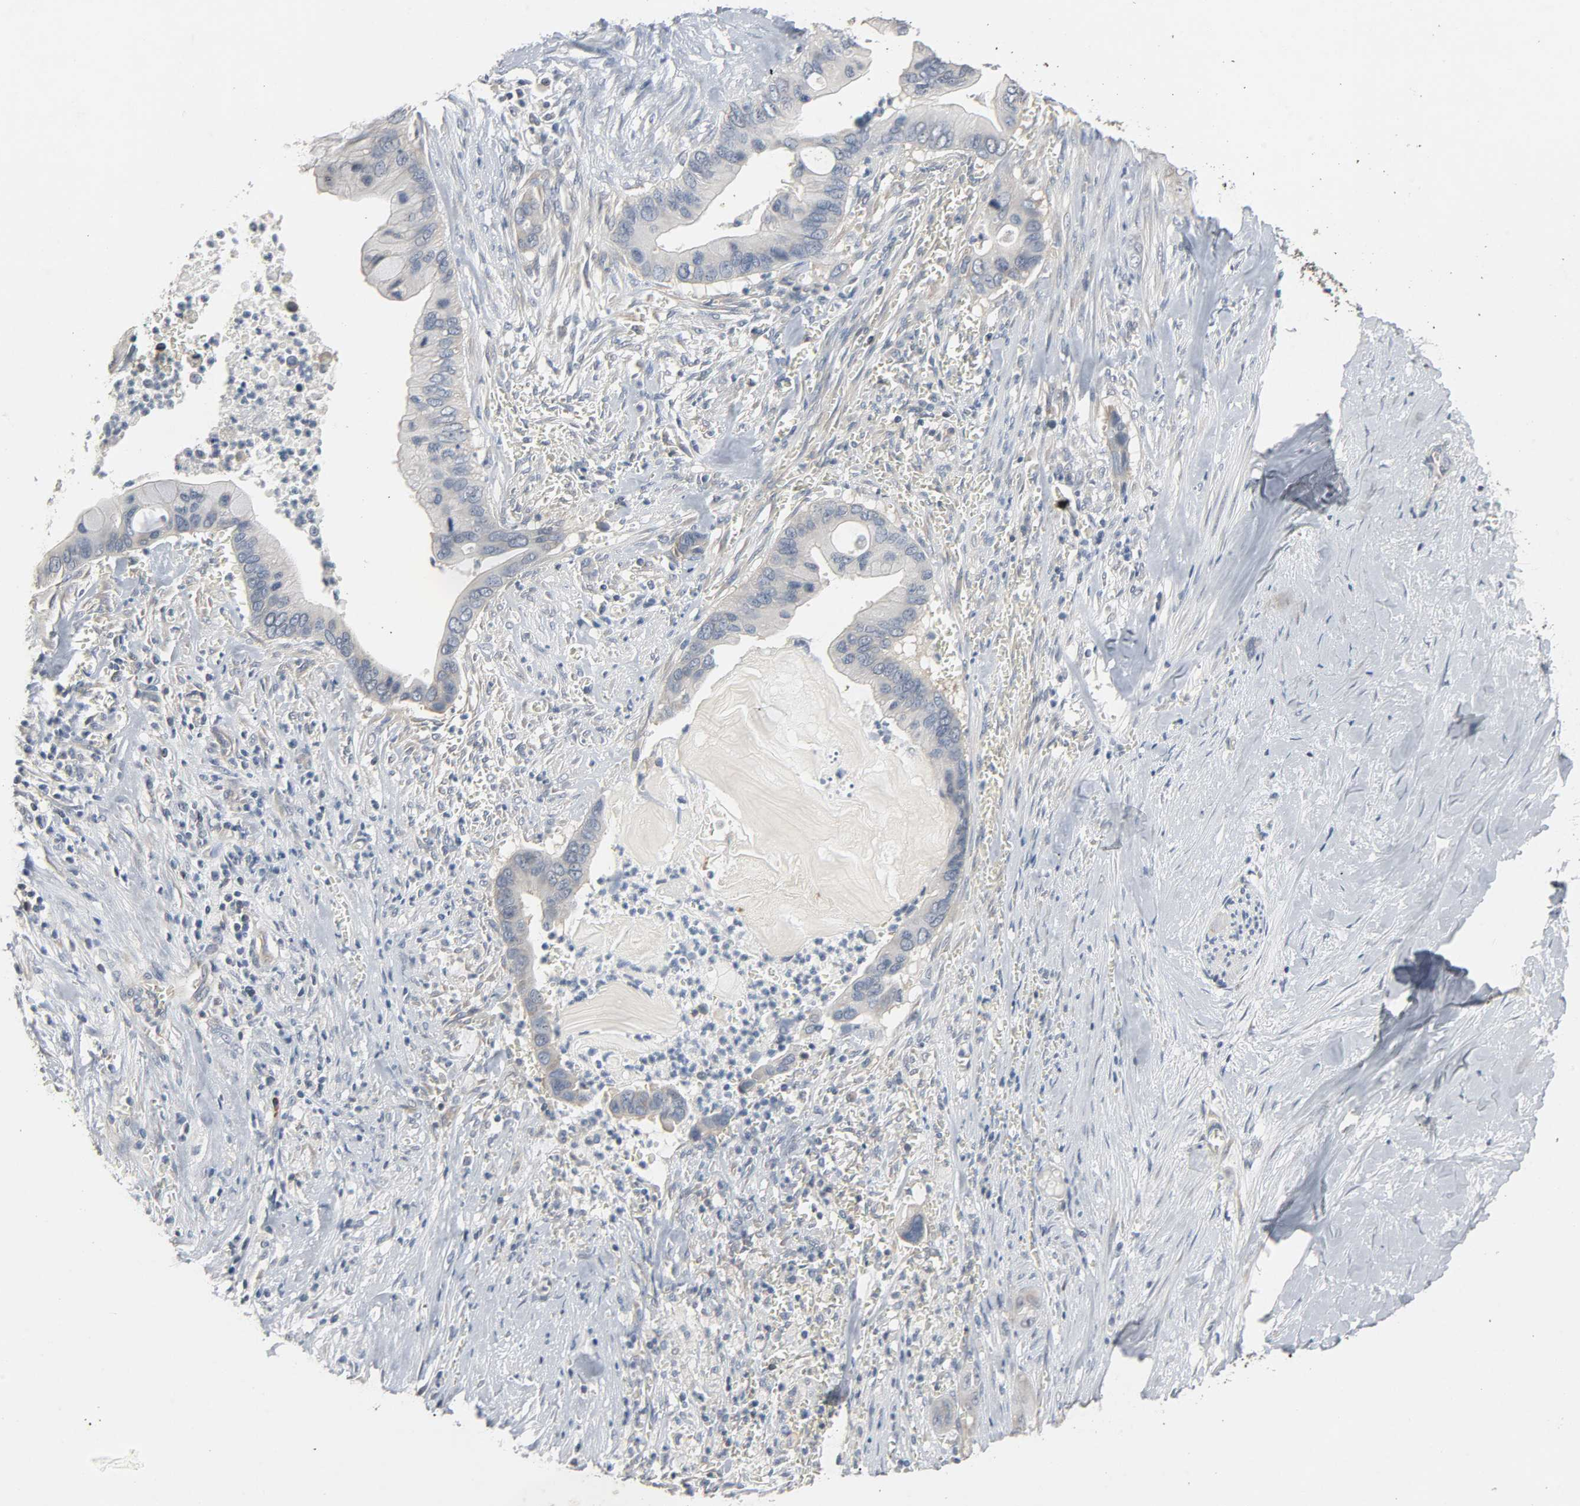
{"staining": {"intensity": "negative", "quantity": "none", "location": "none"}, "tissue": "pancreatic cancer", "cell_type": "Tumor cells", "image_type": "cancer", "snomed": [{"axis": "morphology", "description": "Adenocarcinoma, NOS"}, {"axis": "topography", "description": "Pancreas"}], "caption": "DAB (3,3'-diaminobenzidine) immunohistochemical staining of human pancreatic cancer (adenocarcinoma) reveals no significant staining in tumor cells.", "gene": "CD4", "patient": {"sex": "male", "age": 59}}